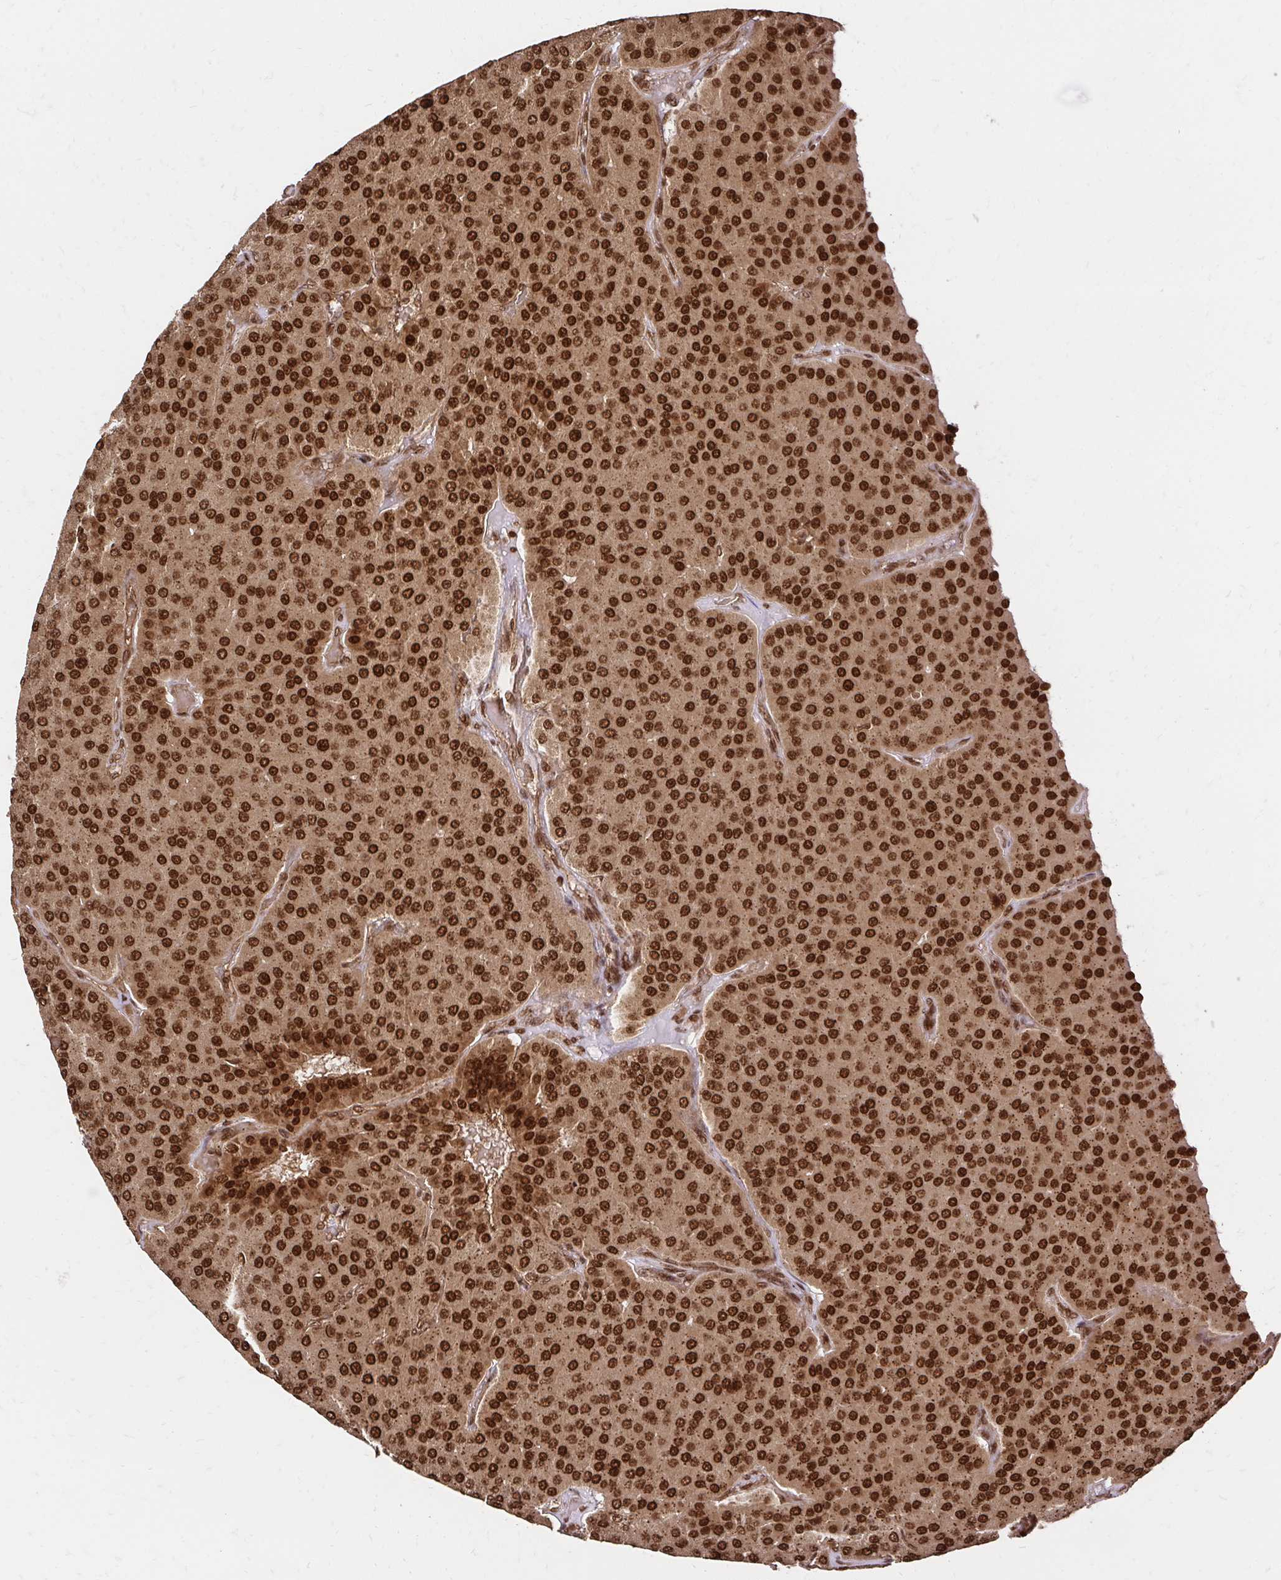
{"staining": {"intensity": "strong", "quantity": ">75%", "location": "cytoplasmic/membranous,nuclear"}, "tissue": "parathyroid gland", "cell_type": "Glandular cells", "image_type": "normal", "snomed": [{"axis": "morphology", "description": "Normal tissue, NOS"}, {"axis": "morphology", "description": "Adenoma, NOS"}, {"axis": "topography", "description": "Parathyroid gland"}], "caption": "Parathyroid gland stained with a brown dye reveals strong cytoplasmic/membranous,nuclear positive staining in about >75% of glandular cells.", "gene": "GLYR1", "patient": {"sex": "female", "age": 86}}